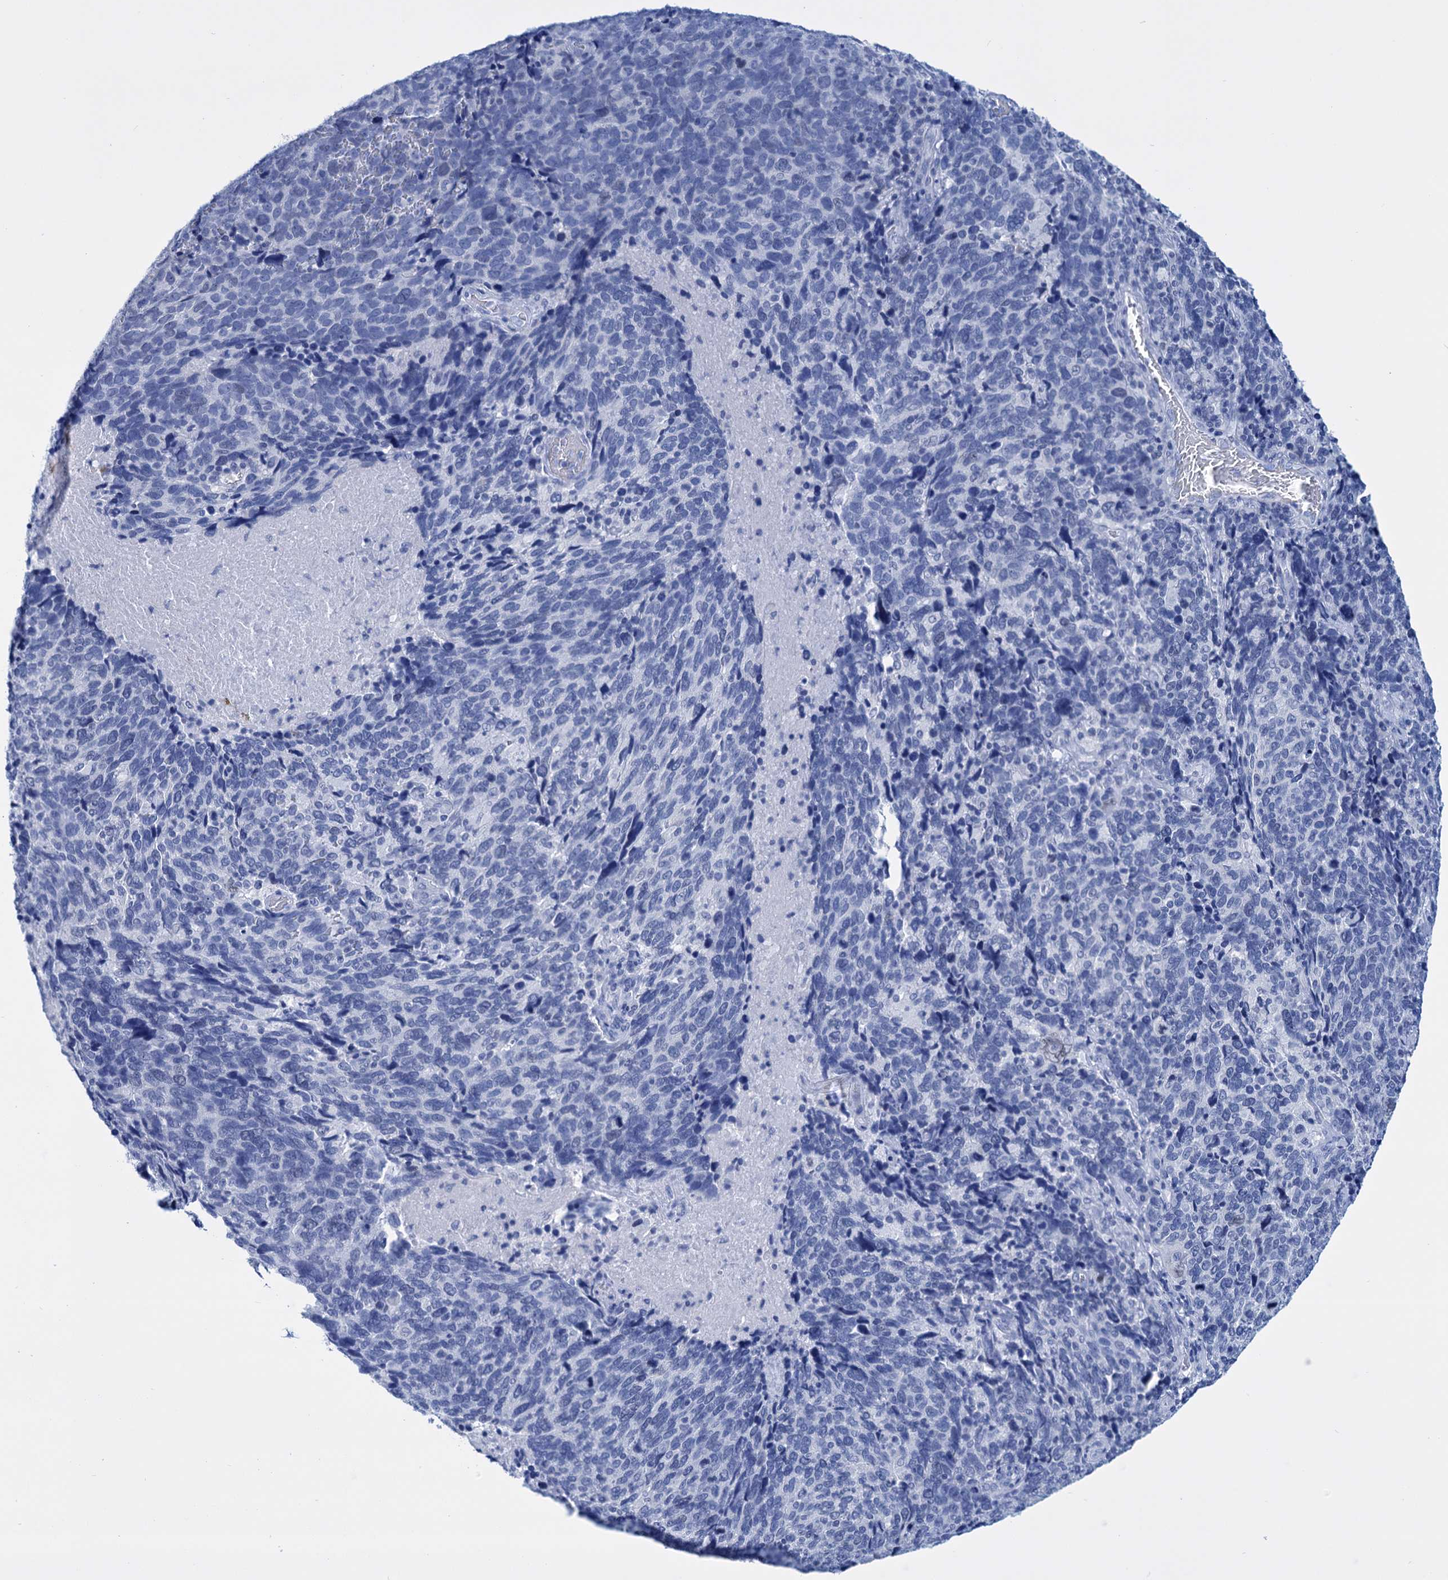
{"staining": {"intensity": "negative", "quantity": "none", "location": "none"}, "tissue": "cervical cancer", "cell_type": "Tumor cells", "image_type": "cancer", "snomed": [{"axis": "morphology", "description": "Squamous cell carcinoma, NOS"}, {"axis": "topography", "description": "Cervix"}], "caption": "Micrograph shows no significant protein expression in tumor cells of cervical squamous cell carcinoma.", "gene": "FBXW12", "patient": {"sex": "female", "age": 41}}